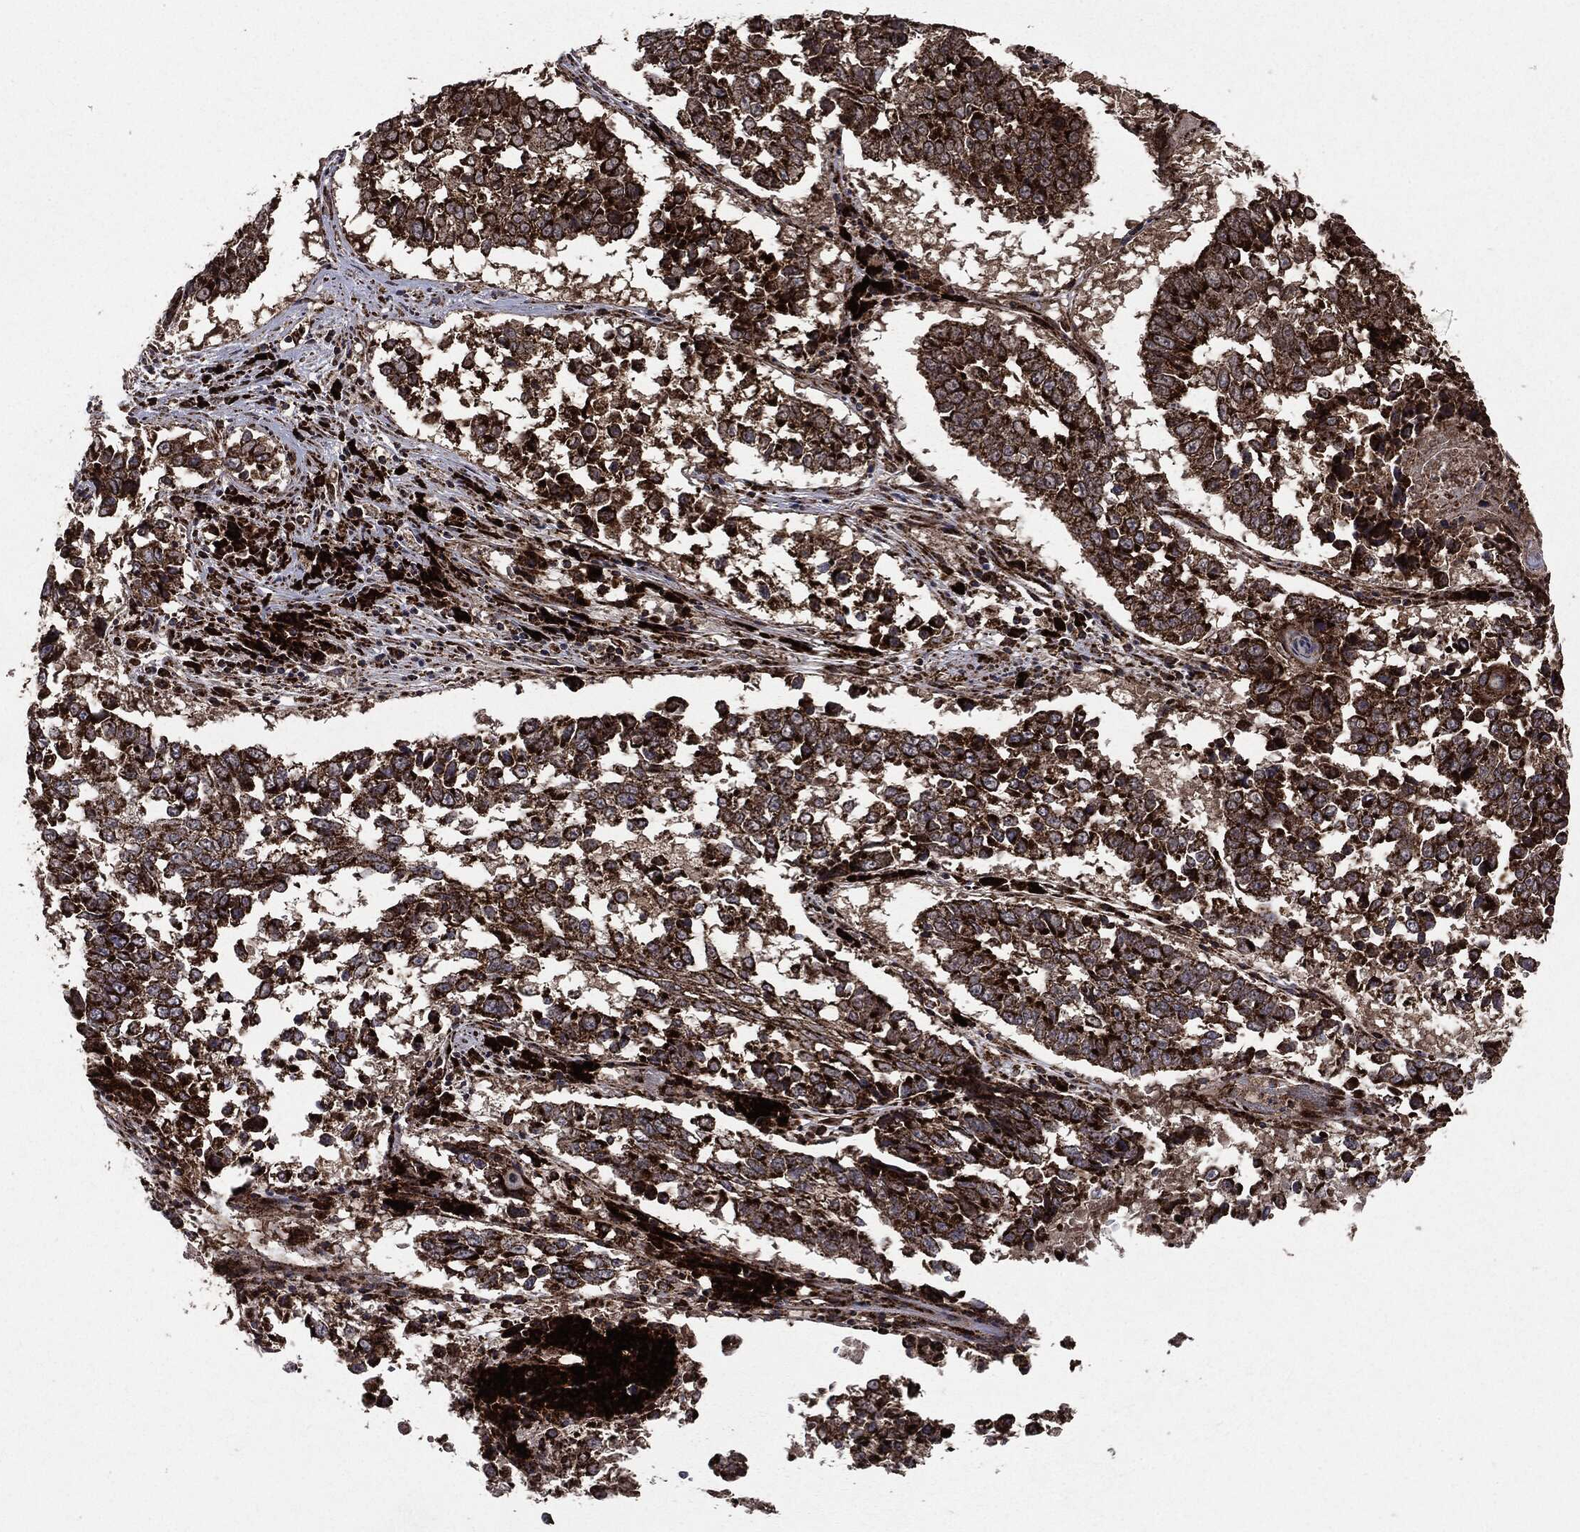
{"staining": {"intensity": "strong", "quantity": ">75%", "location": "cytoplasmic/membranous"}, "tissue": "lung cancer", "cell_type": "Tumor cells", "image_type": "cancer", "snomed": [{"axis": "morphology", "description": "Squamous cell carcinoma, NOS"}, {"axis": "topography", "description": "Lung"}], "caption": "A brown stain labels strong cytoplasmic/membranous positivity of a protein in lung cancer (squamous cell carcinoma) tumor cells. The protein of interest is stained brown, and the nuclei are stained in blue (DAB (3,3'-diaminobenzidine) IHC with brightfield microscopy, high magnification).", "gene": "MAP2K1", "patient": {"sex": "male", "age": 82}}